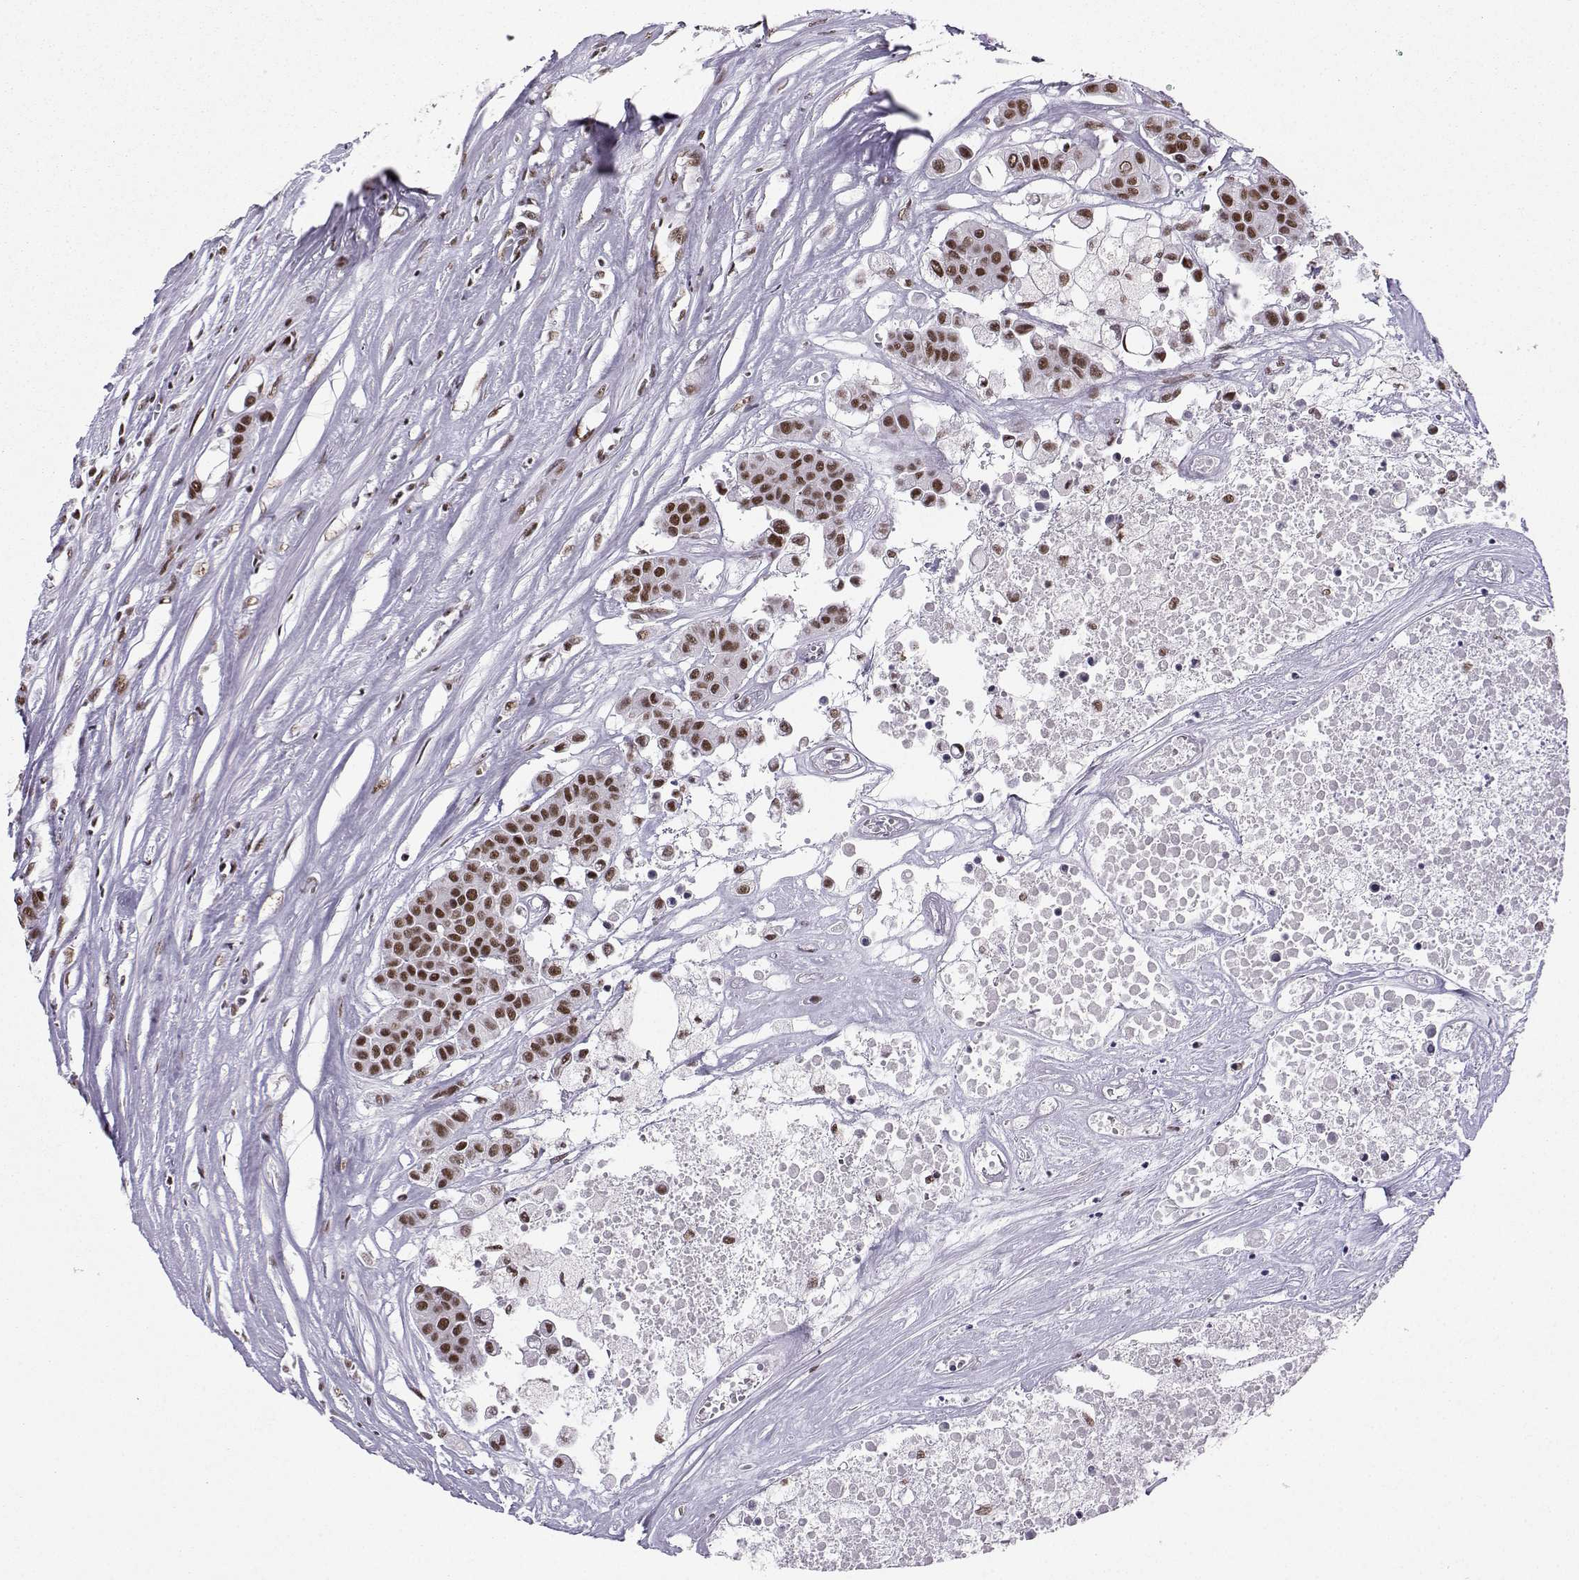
{"staining": {"intensity": "moderate", "quantity": ">75%", "location": "nuclear"}, "tissue": "carcinoid", "cell_type": "Tumor cells", "image_type": "cancer", "snomed": [{"axis": "morphology", "description": "Carcinoid, malignant, NOS"}, {"axis": "topography", "description": "Colon"}], "caption": "Carcinoid (malignant) stained with DAB (3,3'-diaminobenzidine) immunohistochemistry (IHC) displays medium levels of moderate nuclear staining in about >75% of tumor cells.", "gene": "SNRPB2", "patient": {"sex": "male", "age": 81}}